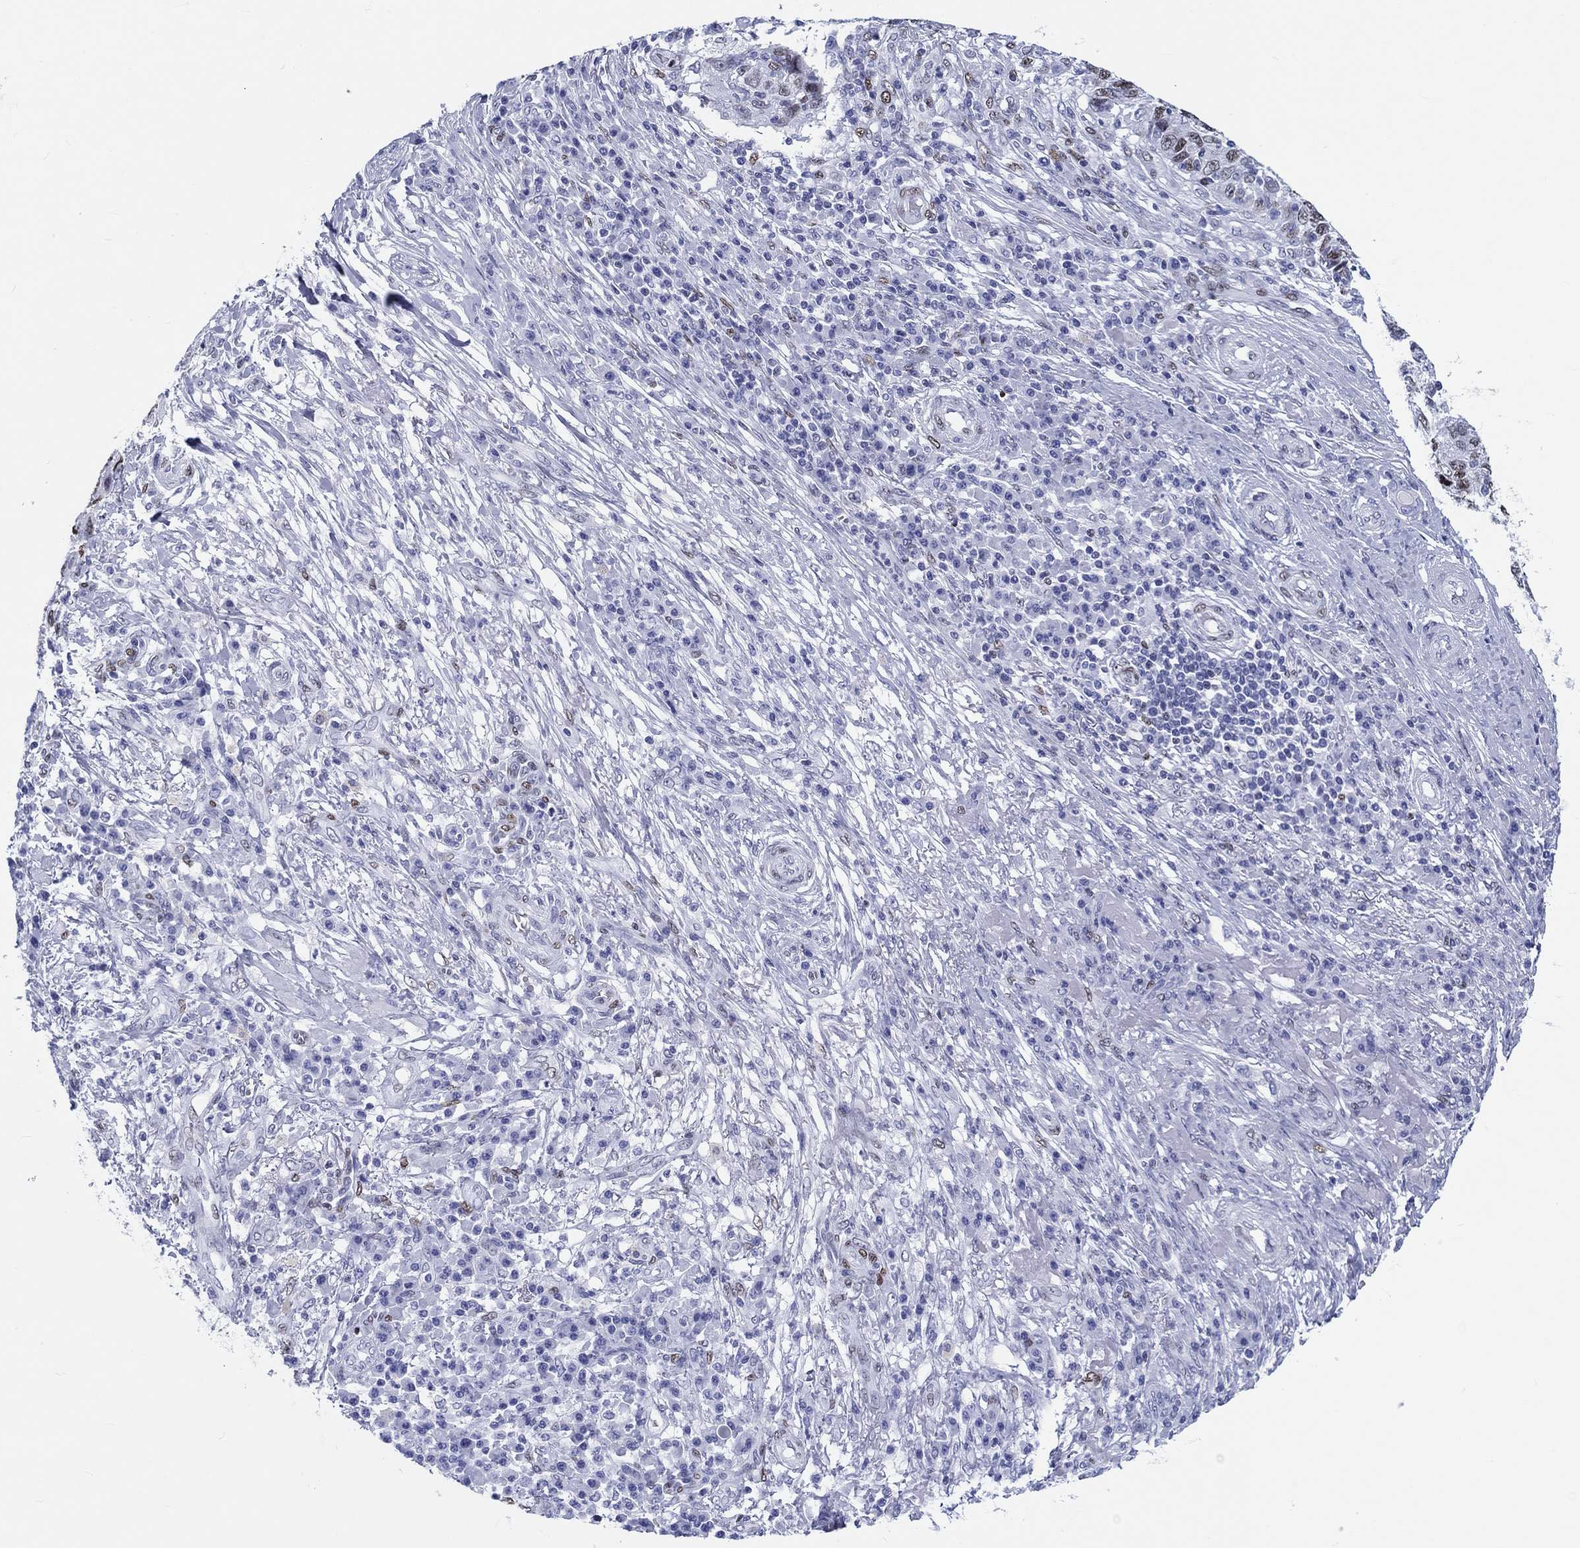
{"staining": {"intensity": "weak", "quantity": "25%-75%", "location": "nuclear"}, "tissue": "skin cancer", "cell_type": "Tumor cells", "image_type": "cancer", "snomed": [{"axis": "morphology", "description": "Squamous cell carcinoma, NOS"}, {"axis": "topography", "description": "Skin"}], "caption": "This is a photomicrograph of immunohistochemistry staining of skin squamous cell carcinoma, which shows weak expression in the nuclear of tumor cells.", "gene": "H1-1", "patient": {"sex": "male", "age": 92}}